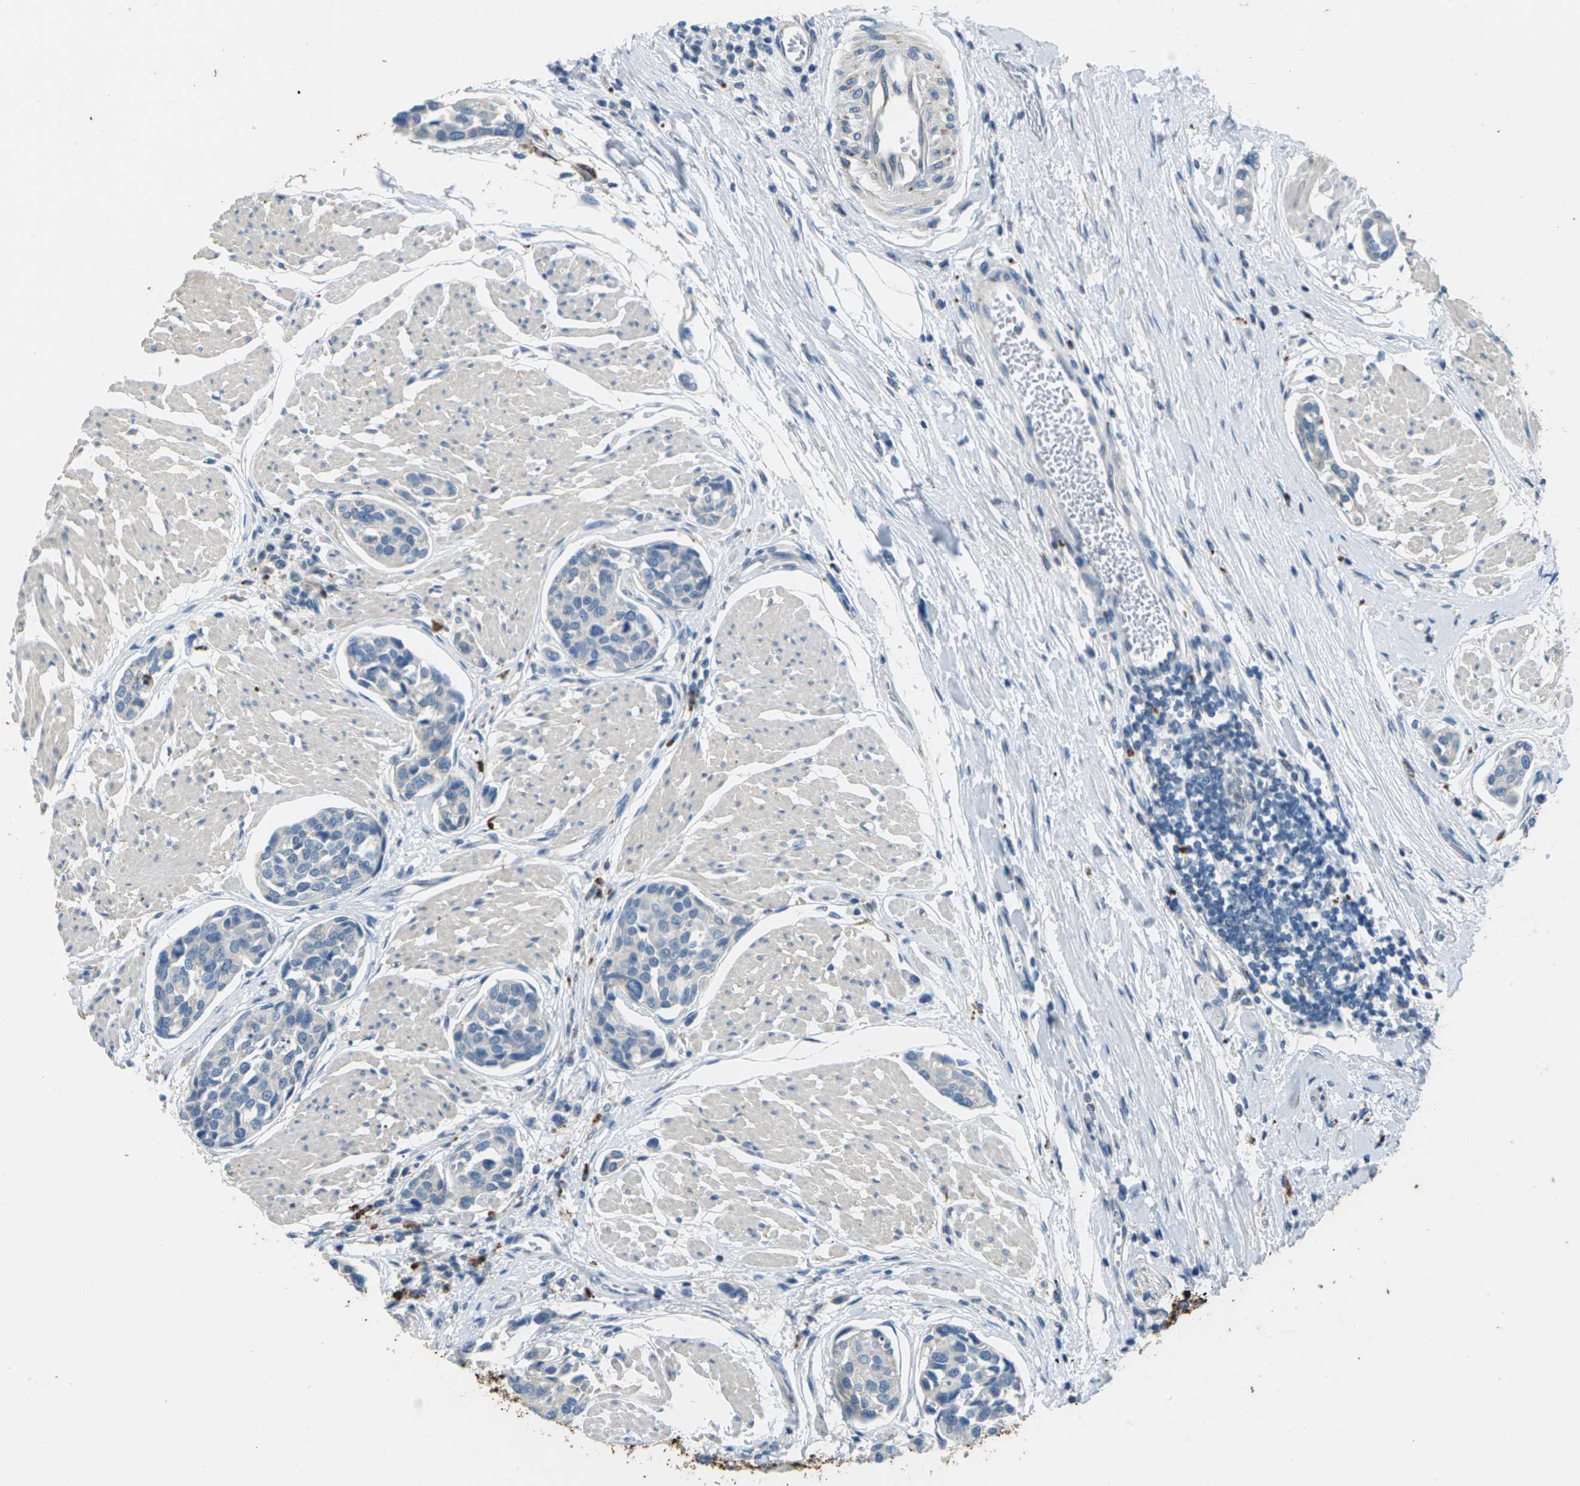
{"staining": {"intensity": "weak", "quantity": "<25%", "location": "cytoplasmic/membranous"}, "tissue": "urothelial cancer", "cell_type": "Tumor cells", "image_type": "cancer", "snomed": [{"axis": "morphology", "description": "Urothelial carcinoma, High grade"}, {"axis": "topography", "description": "Urinary bladder"}], "caption": "An image of human urothelial cancer is negative for staining in tumor cells. The staining was performed using DAB to visualize the protein expression in brown, while the nuclei were stained in blue with hematoxylin (Magnification: 20x).", "gene": "SIGLEC14", "patient": {"sex": "male", "age": 78}}